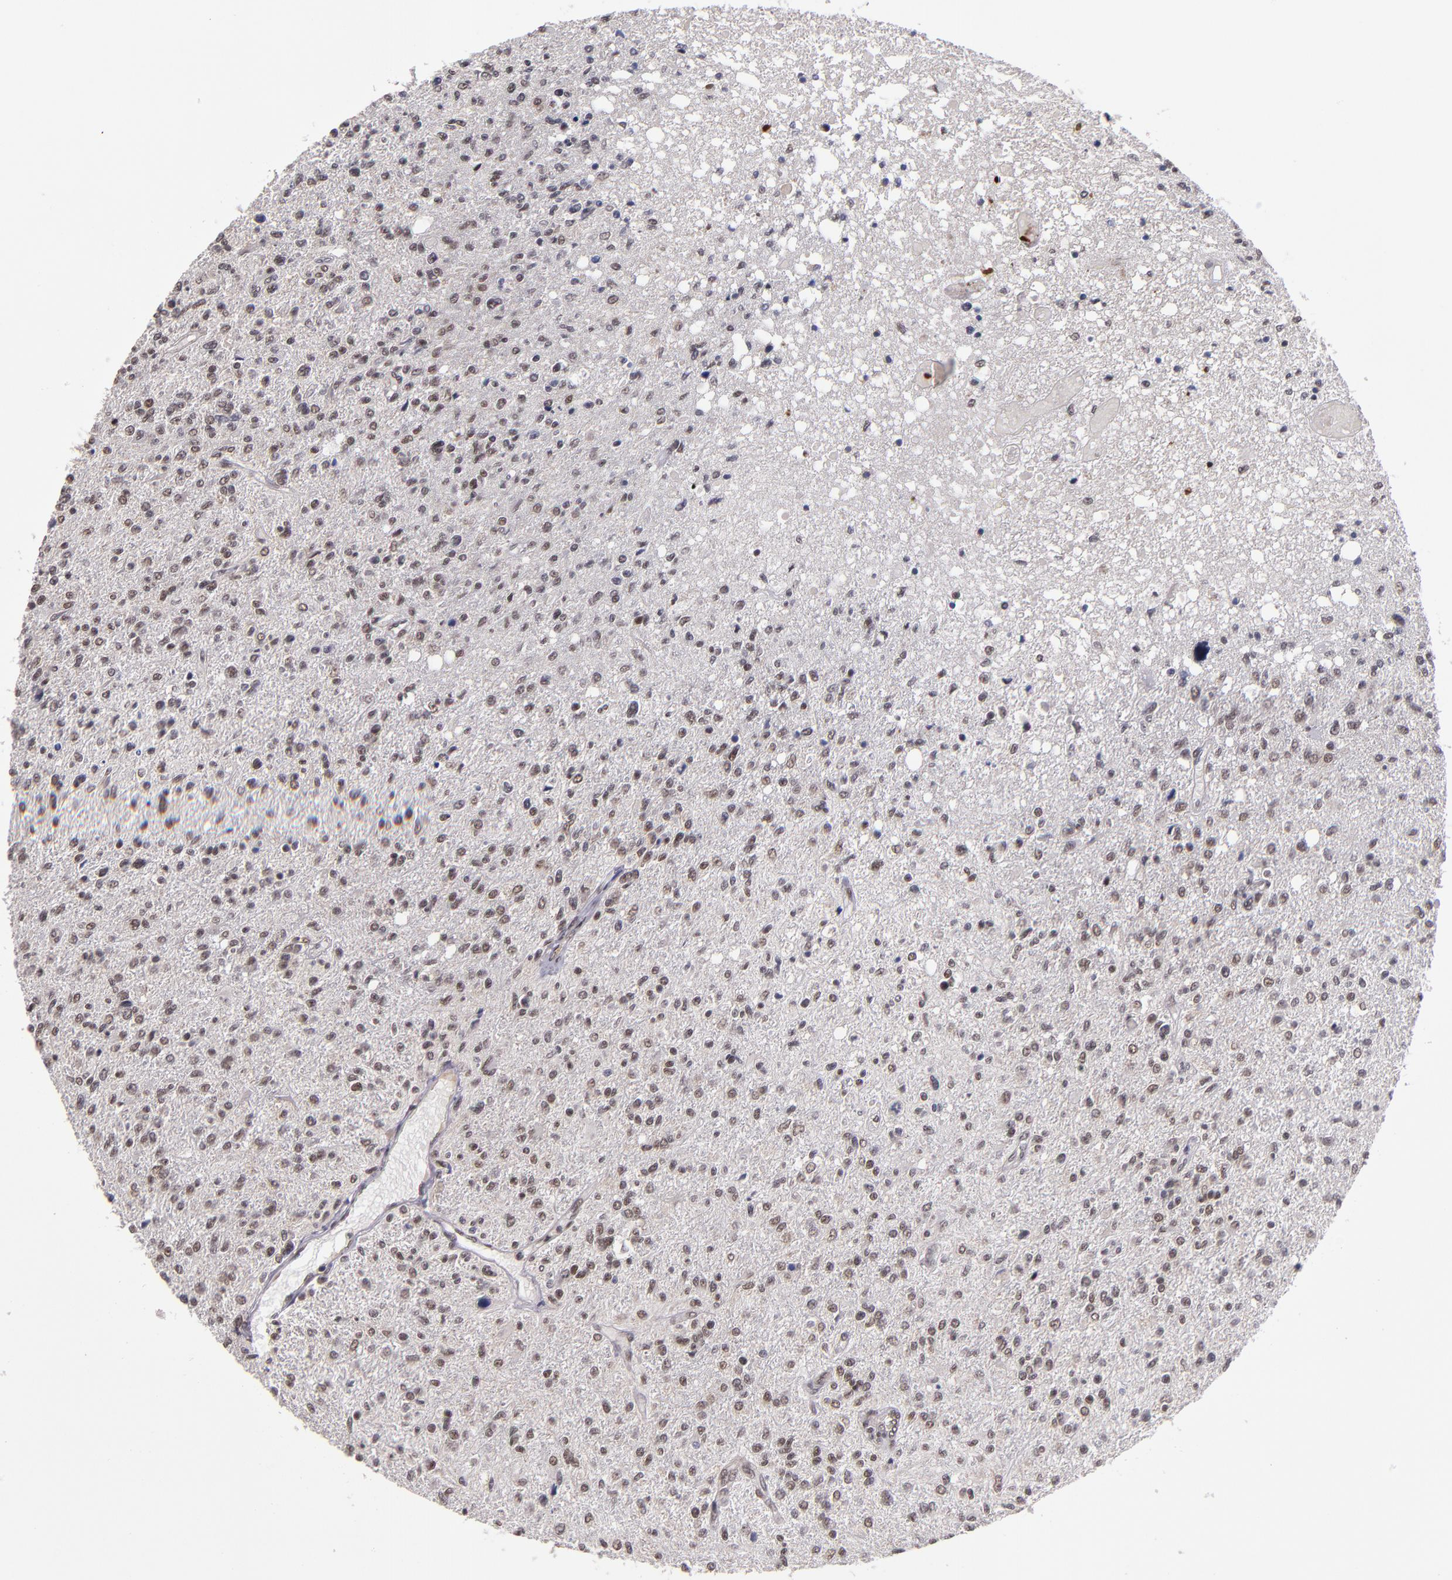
{"staining": {"intensity": "moderate", "quantity": ">75%", "location": "nuclear"}, "tissue": "glioma", "cell_type": "Tumor cells", "image_type": "cancer", "snomed": [{"axis": "morphology", "description": "Glioma, malignant, High grade"}, {"axis": "topography", "description": "Cerebral cortex"}], "caption": "Protein staining by immunohistochemistry displays moderate nuclear positivity in approximately >75% of tumor cells in high-grade glioma (malignant).", "gene": "EP300", "patient": {"sex": "male", "age": 76}}